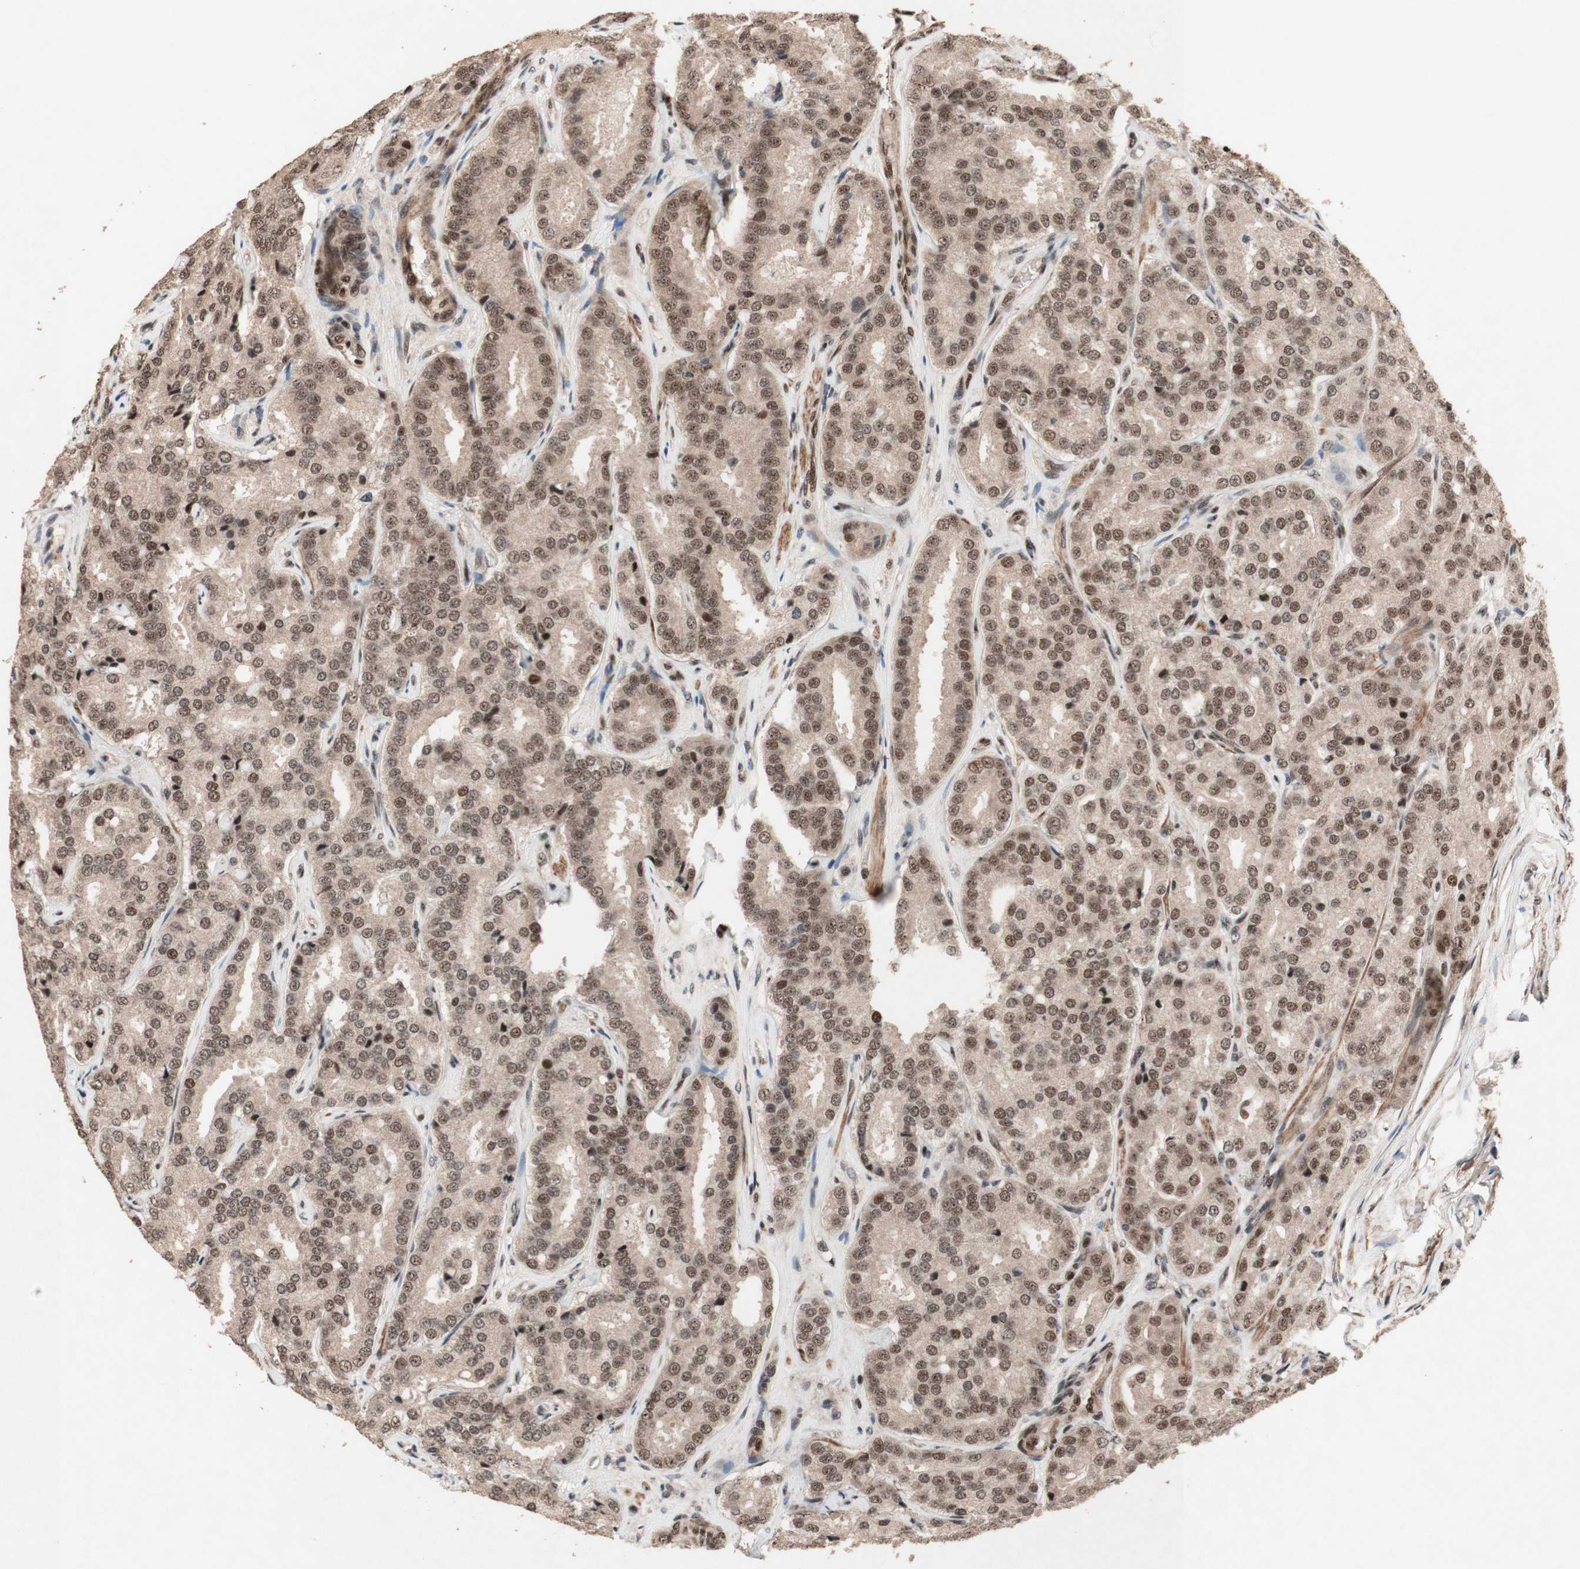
{"staining": {"intensity": "moderate", "quantity": ">75%", "location": "nuclear"}, "tissue": "prostate cancer", "cell_type": "Tumor cells", "image_type": "cancer", "snomed": [{"axis": "morphology", "description": "Adenocarcinoma, High grade"}, {"axis": "topography", "description": "Prostate"}], "caption": "High-magnification brightfield microscopy of prostate high-grade adenocarcinoma stained with DAB (brown) and counterstained with hematoxylin (blue). tumor cells exhibit moderate nuclear positivity is identified in about>75% of cells.", "gene": "TLE1", "patient": {"sex": "male", "age": 65}}